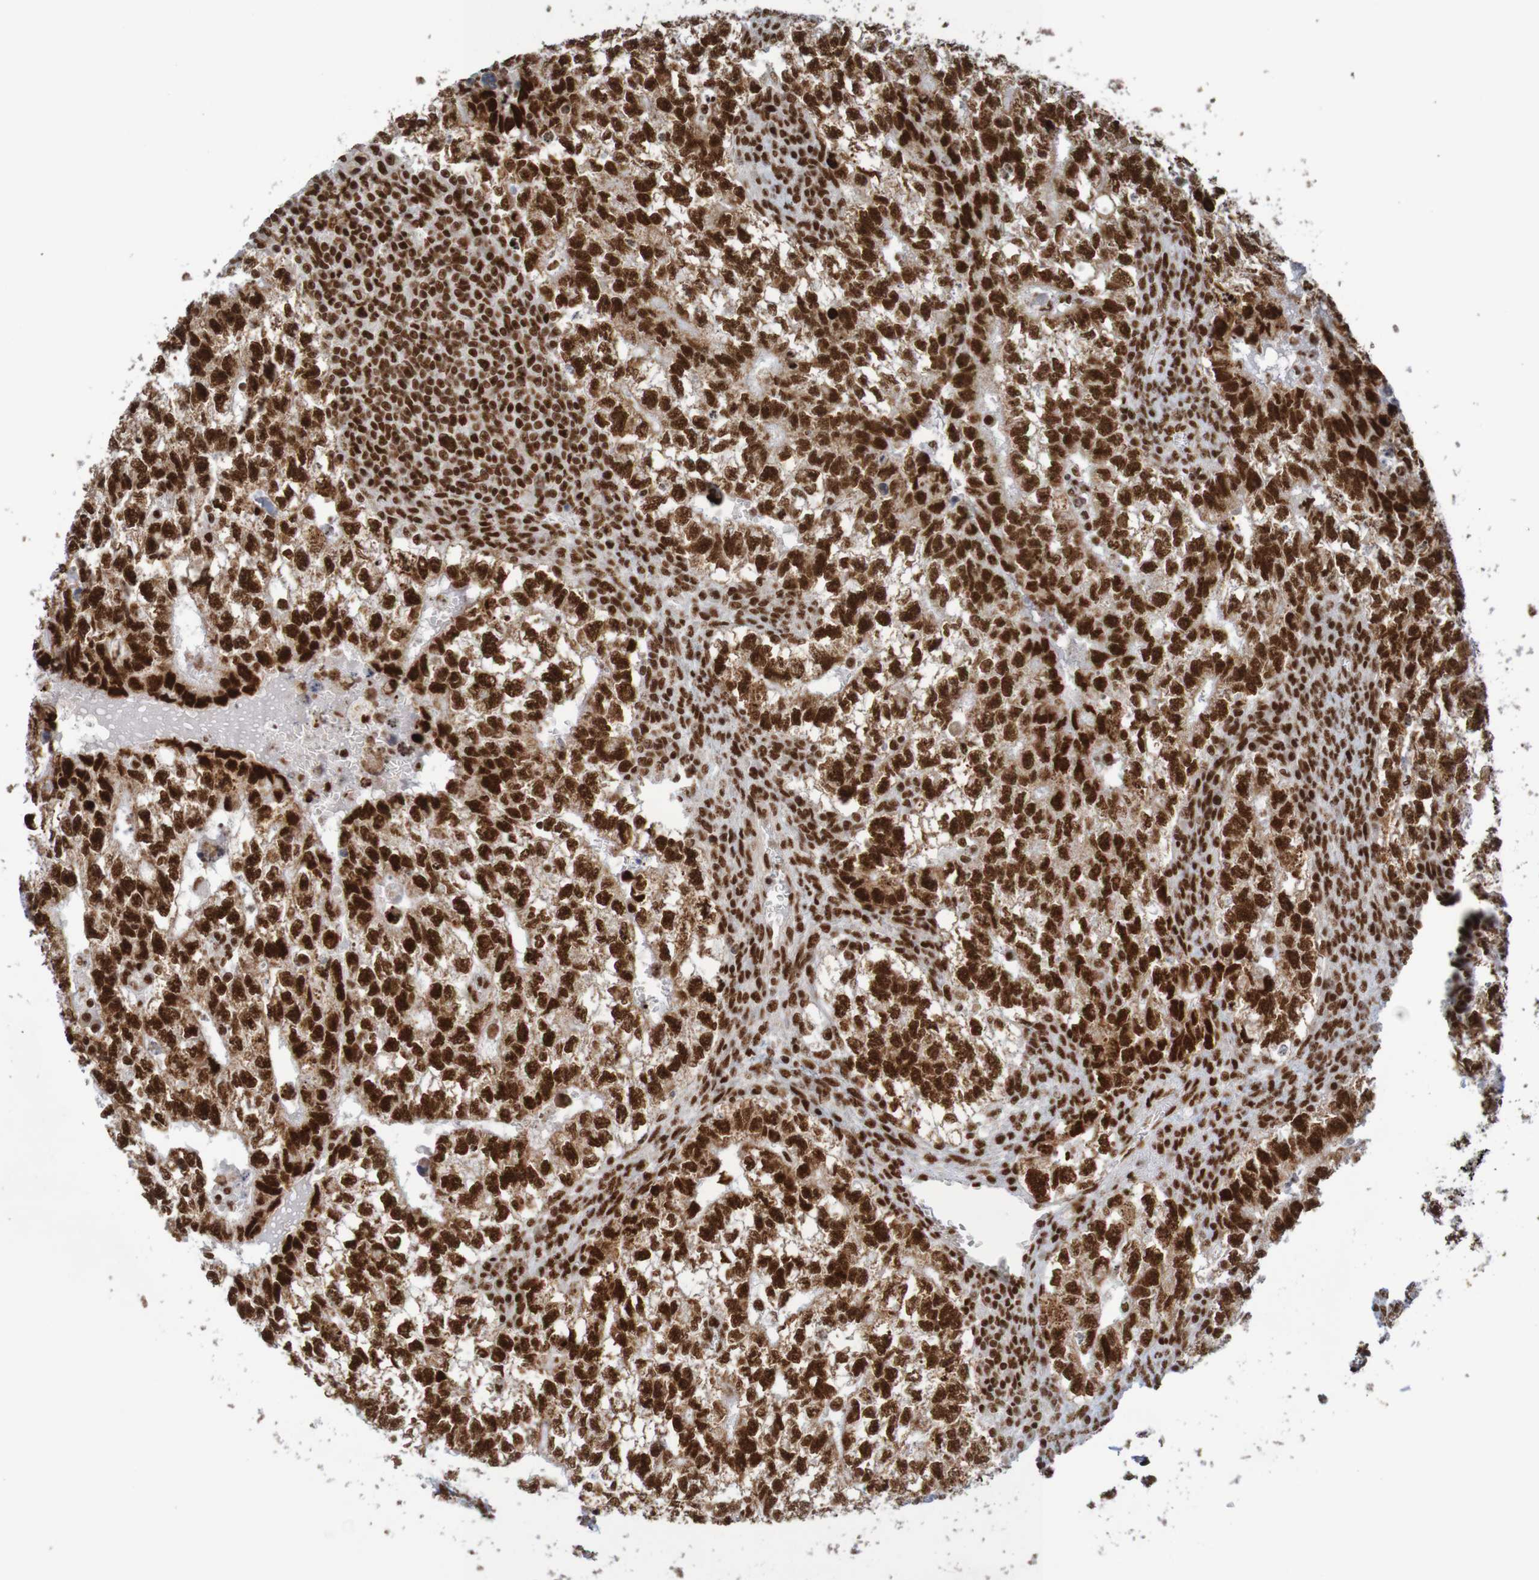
{"staining": {"intensity": "strong", "quantity": ">75%", "location": "nuclear"}, "tissue": "testis cancer", "cell_type": "Tumor cells", "image_type": "cancer", "snomed": [{"axis": "morphology", "description": "Seminoma, NOS"}, {"axis": "morphology", "description": "Carcinoma, Embryonal, NOS"}, {"axis": "topography", "description": "Testis"}], "caption": "Protein staining of testis cancer tissue exhibits strong nuclear staining in about >75% of tumor cells.", "gene": "THRAP3", "patient": {"sex": "male", "age": 38}}